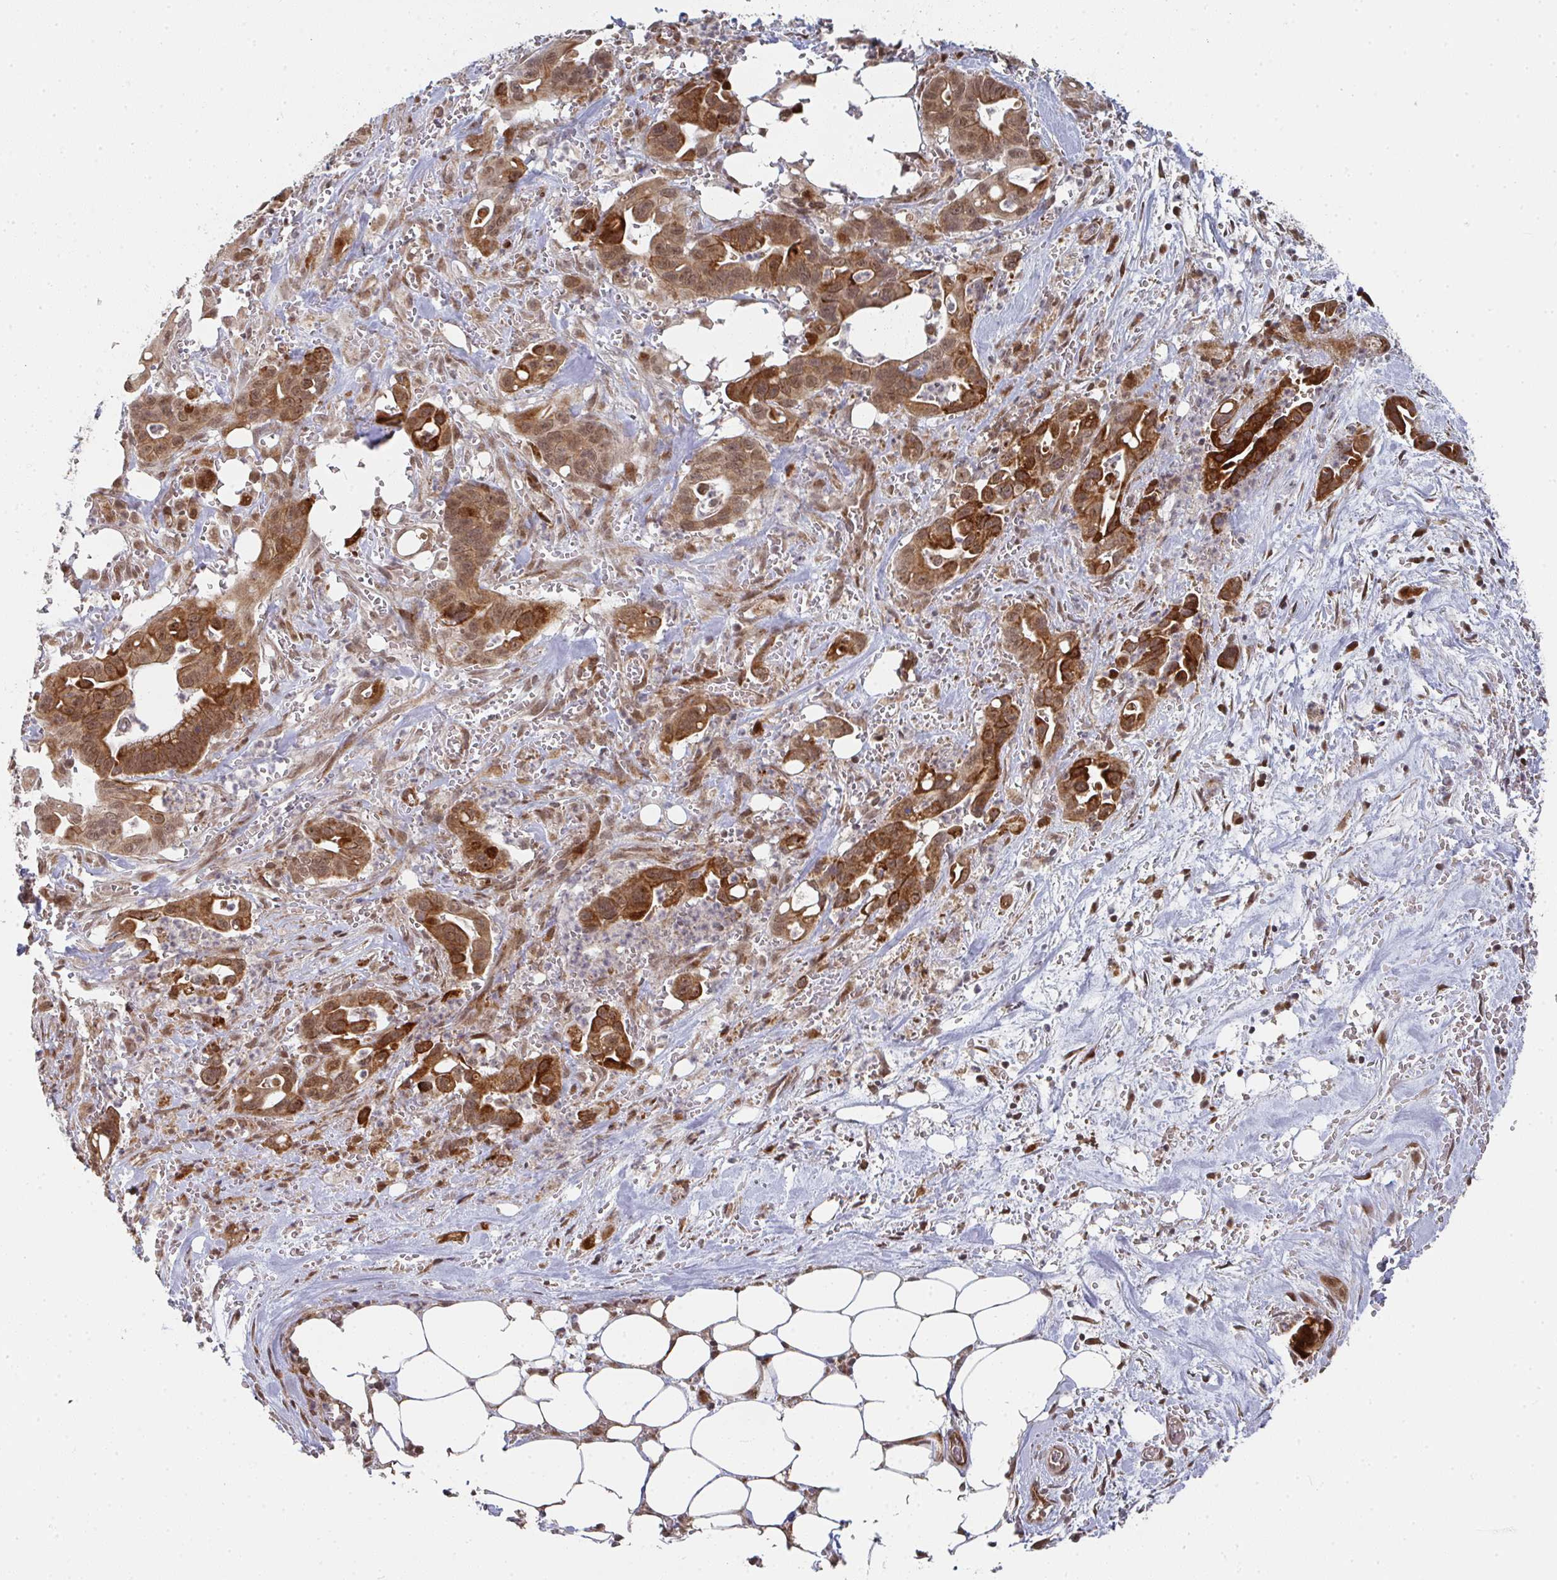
{"staining": {"intensity": "strong", "quantity": ">75%", "location": "cytoplasmic/membranous,nuclear"}, "tissue": "pancreatic cancer", "cell_type": "Tumor cells", "image_type": "cancer", "snomed": [{"axis": "morphology", "description": "Adenocarcinoma, NOS"}, {"axis": "topography", "description": "Pancreas"}], "caption": "Immunohistochemical staining of human pancreatic cancer shows high levels of strong cytoplasmic/membranous and nuclear protein expression in about >75% of tumor cells.", "gene": "RBBP5", "patient": {"sex": "male", "age": 61}}